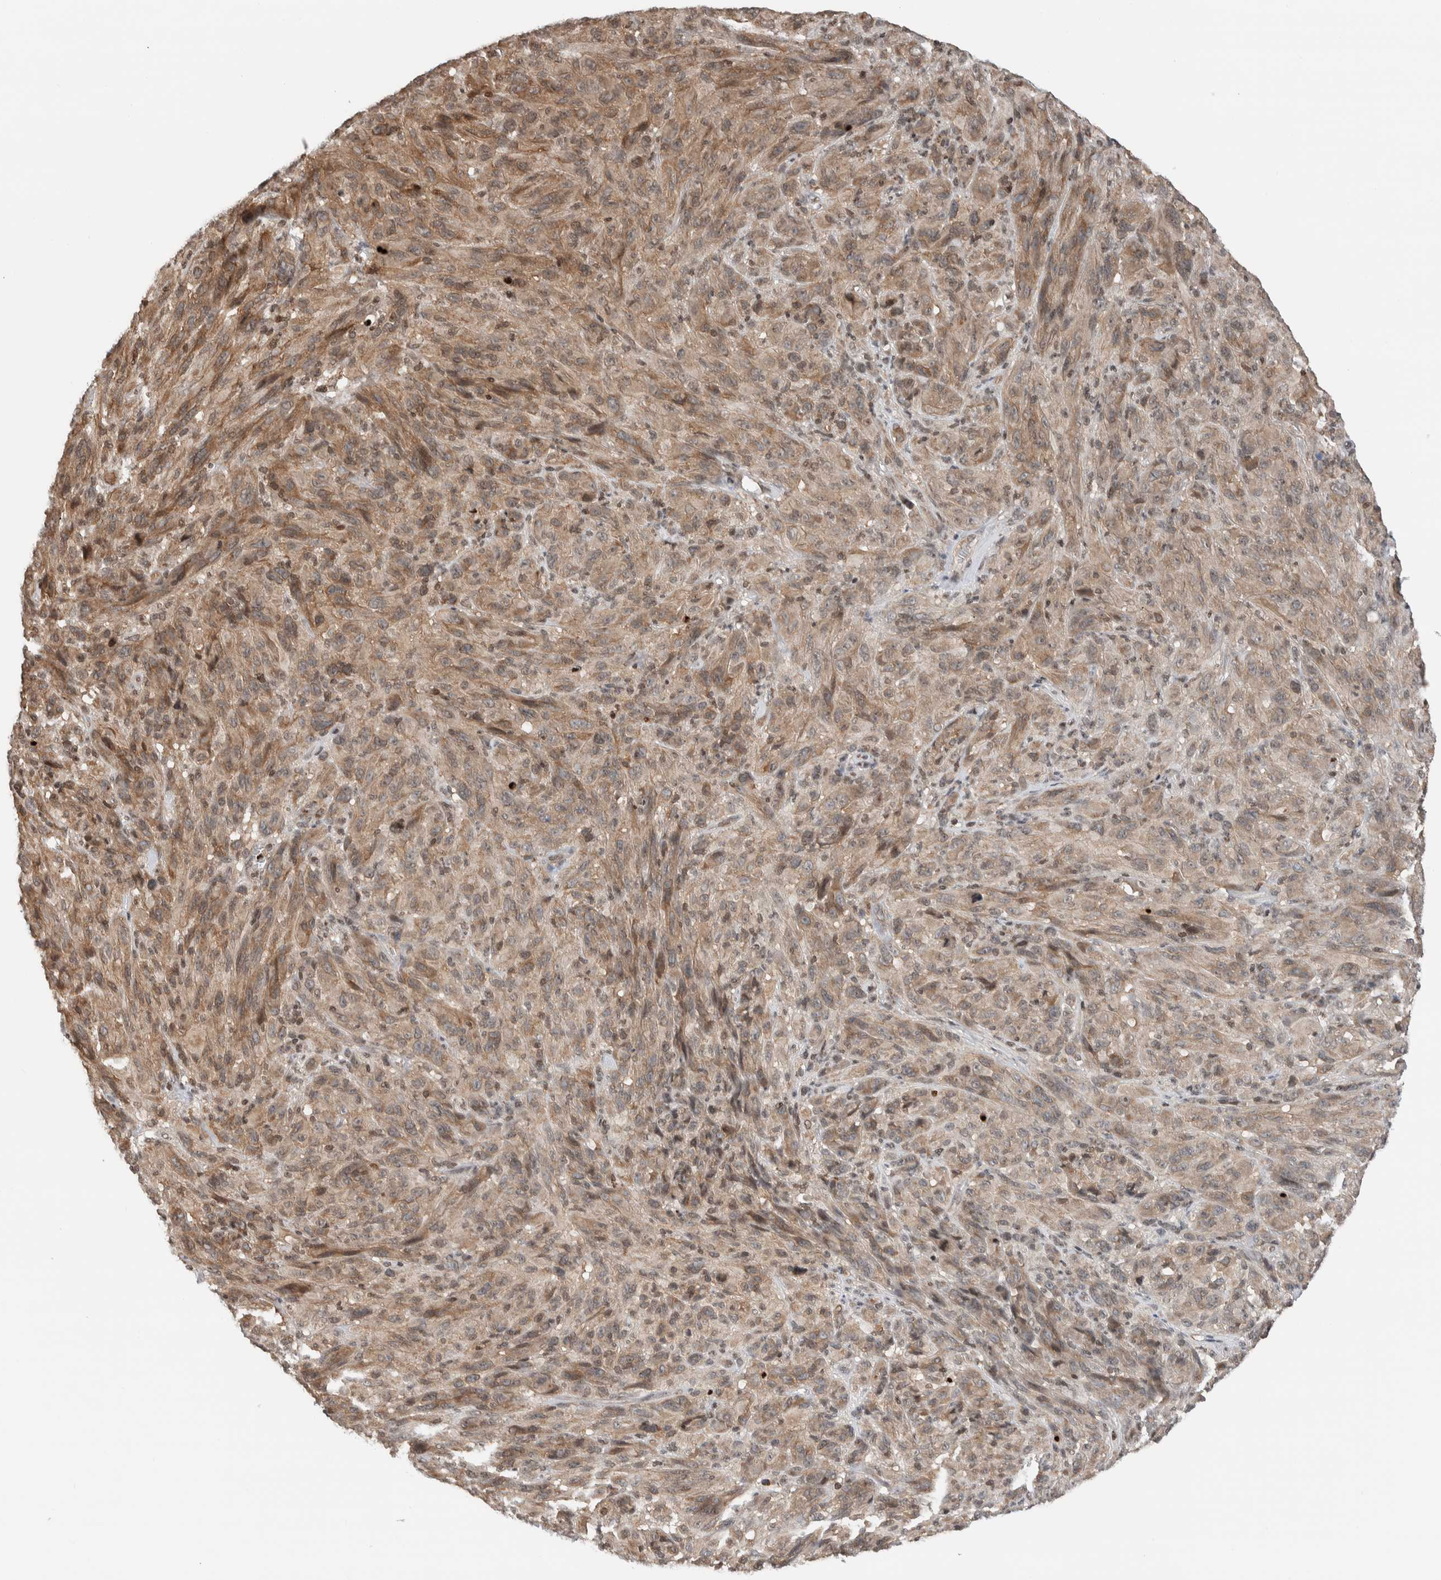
{"staining": {"intensity": "weak", "quantity": "25%-75%", "location": "cytoplasmic/membranous"}, "tissue": "melanoma", "cell_type": "Tumor cells", "image_type": "cancer", "snomed": [{"axis": "morphology", "description": "Malignant melanoma, NOS"}, {"axis": "topography", "description": "Skin of head"}], "caption": "Human malignant melanoma stained with a brown dye displays weak cytoplasmic/membranous positive expression in approximately 25%-75% of tumor cells.", "gene": "NPLOC4", "patient": {"sex": "male", "age": 96}}